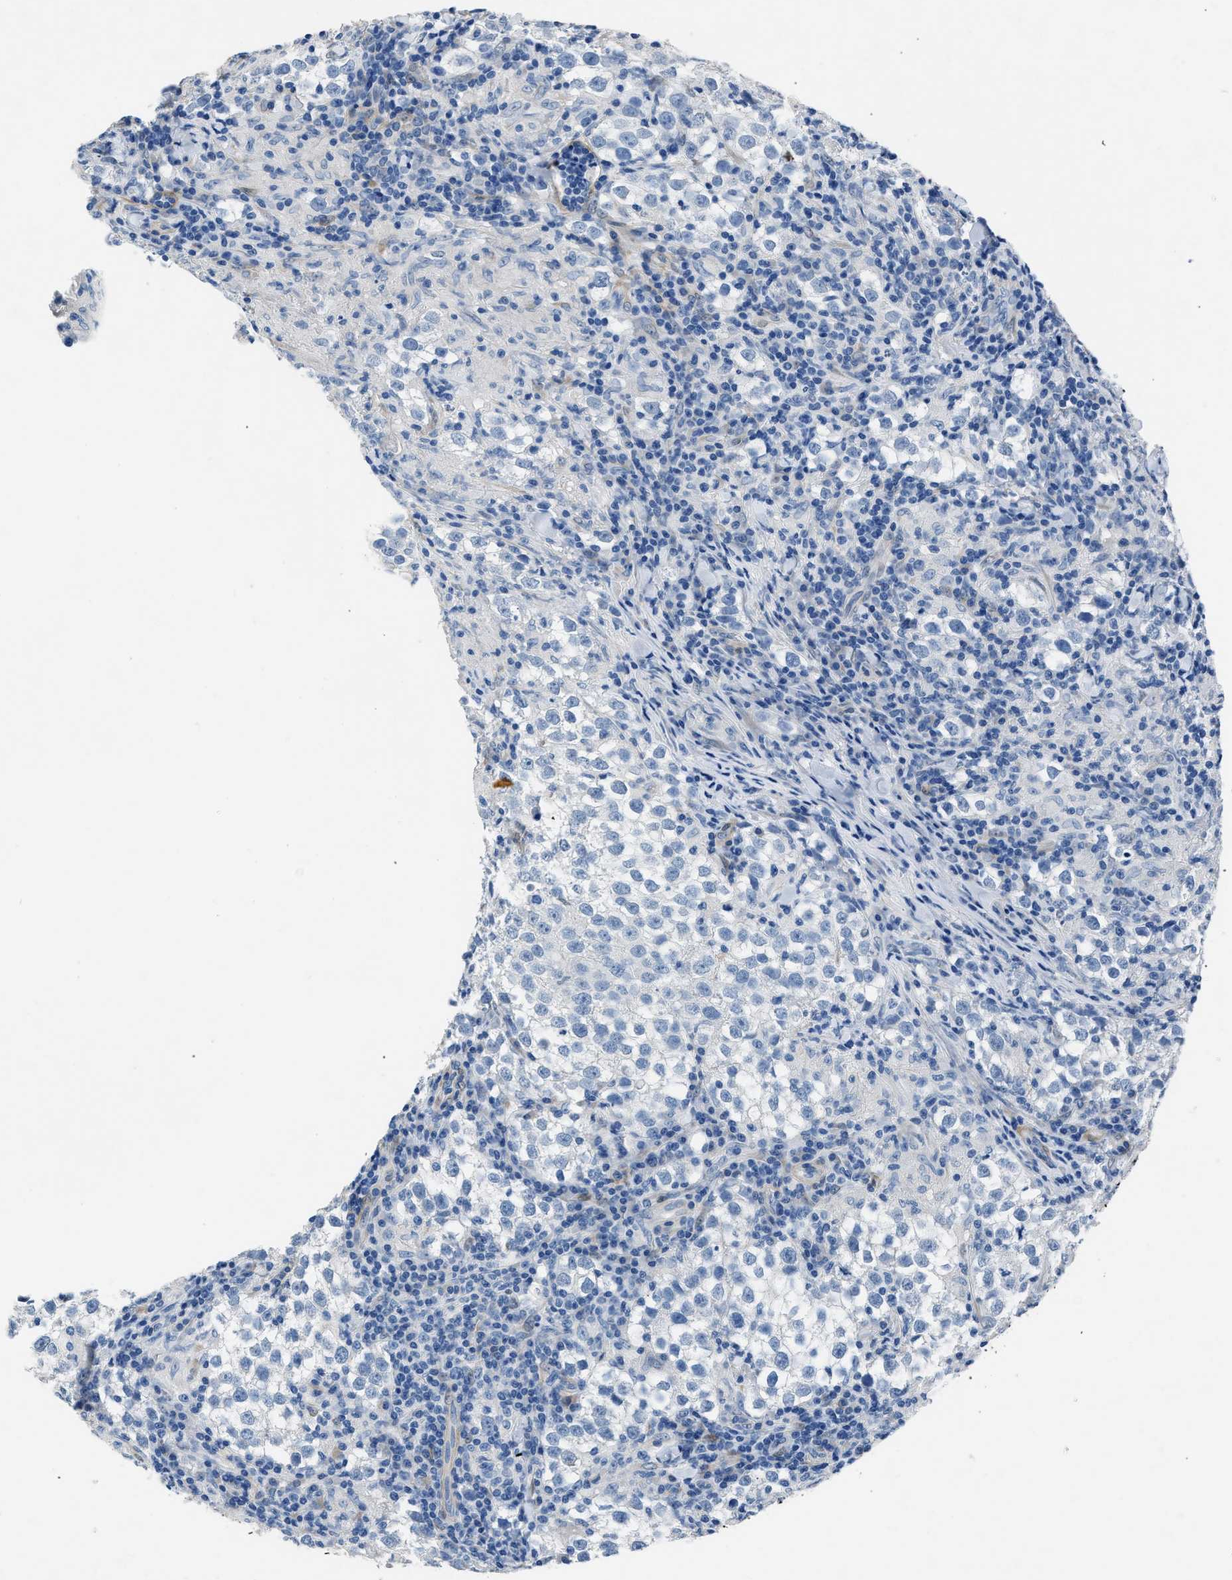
{"staining": {"intensity": "negative", "quantity": "none", "location": "none"}, "tissue": "testis cancer", "cell_type": "Tumor cells", "image_type": "cancer", "snomed": [{"axis": "morphology", "description": "Seminoma, NOS"}, {"axis": "morphology", "description": "Carcinoma, Embryonal, NOS"}, {"axis": "topography", "description": "Testis"}], "caption": "Immunohistochemistry histopathology image of testis cancer (seminoma) stained for a protein (brown), which exhibits no positivity in tumor cells. (DAB (3,3'-diaminobenzidine) immunohistochemistry (IHC), high magnification).", "gene": "RBP1", "patient": {"sex": "male", "age": 36}}